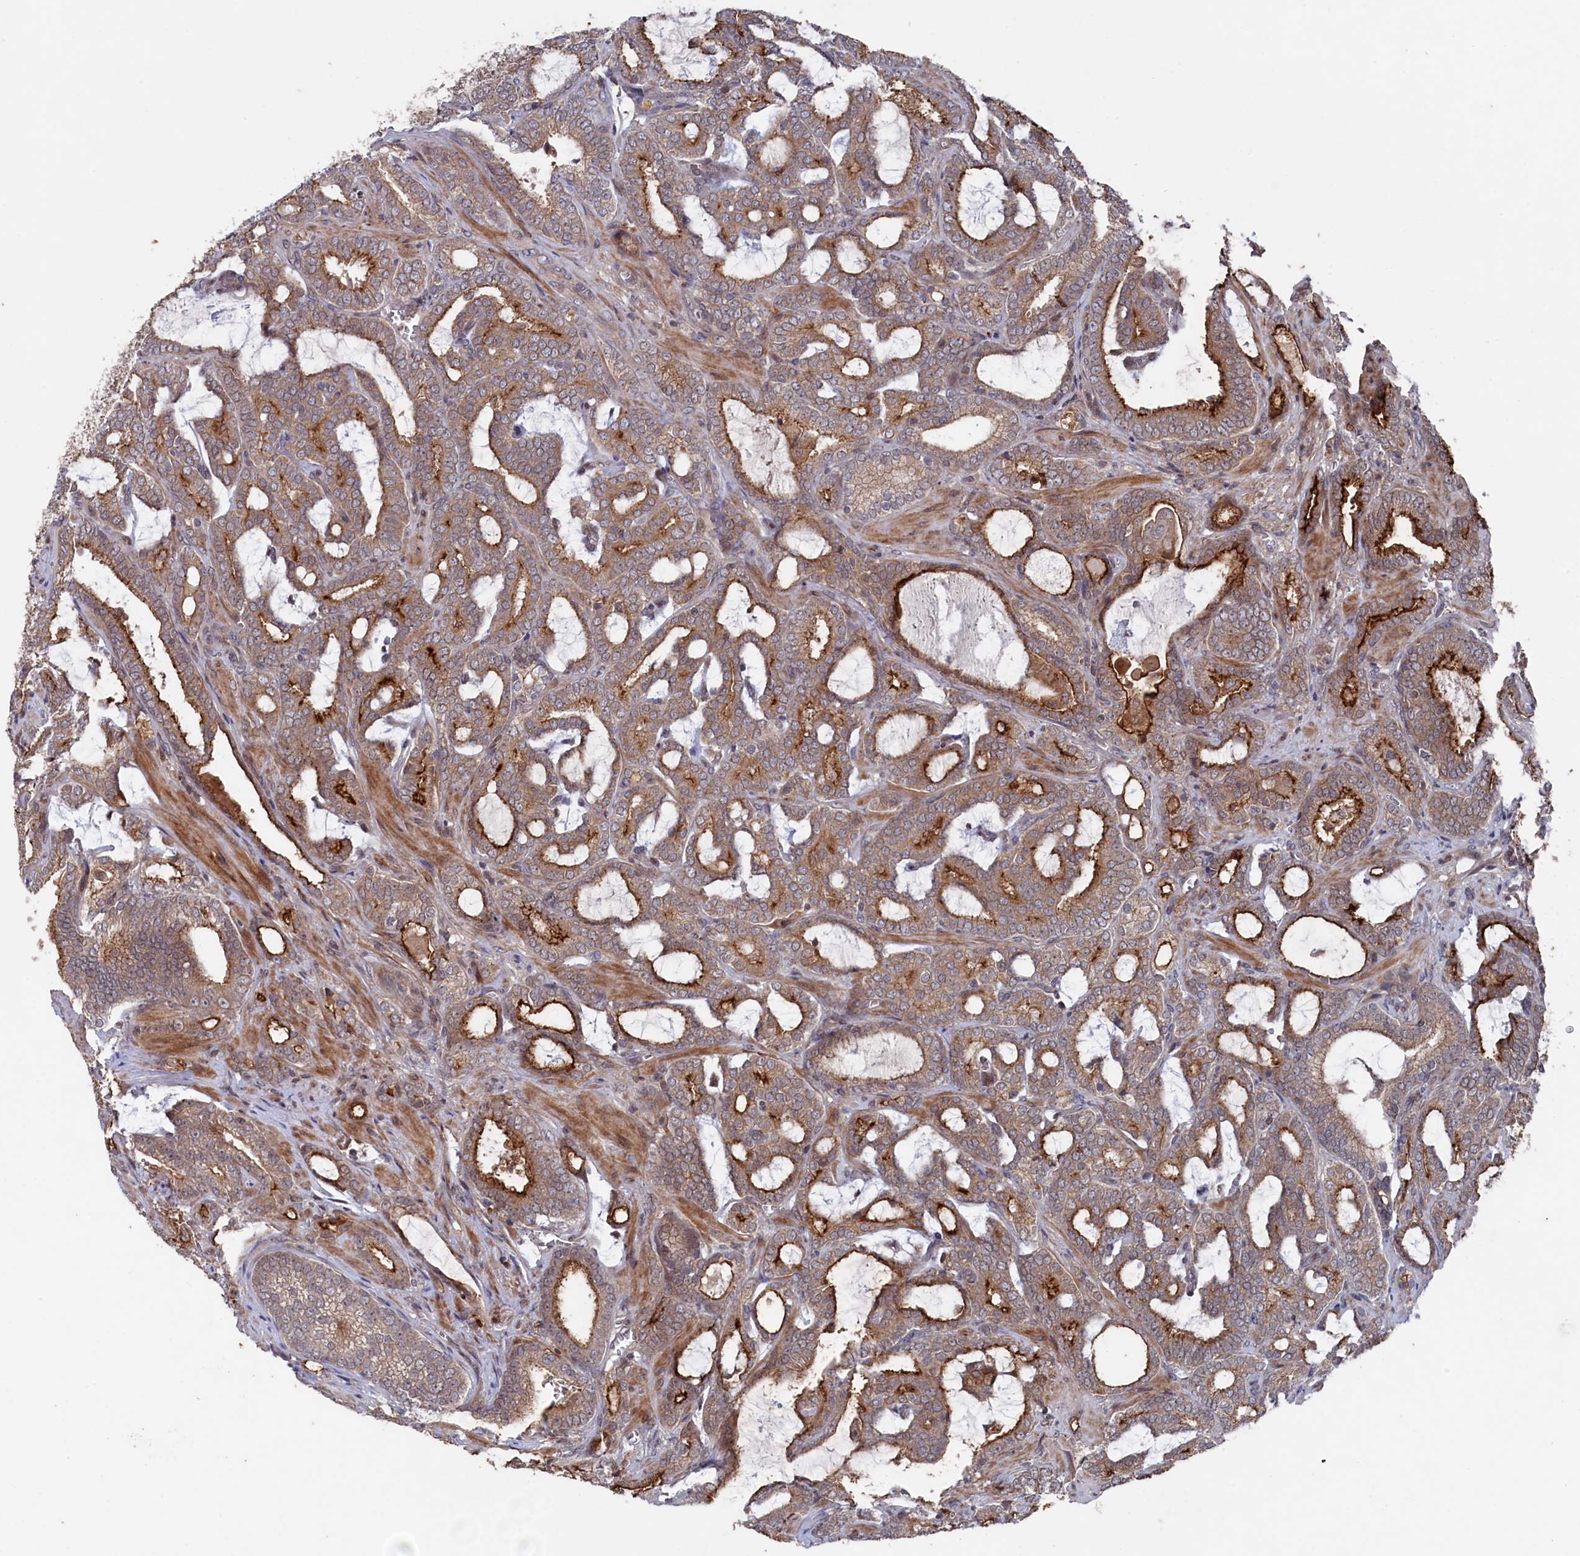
{"staining": {"intensity": "strong", "quantity": ">75%", "location": "cytoplasmic/membranous"}, "tissue": "prostate cancer", "cell_type": "Tumor cells", "image_type": "cancer", "snomed": [{"axis": "morphology", "description": "Adenocarcinoma, High grade"}, {"axis": "topography", "description": "Prostate and seminal vesicle, NOS"}], "caption": "Immunohistochemistry (IHC) micrograph of human prostate cancer stained for a protein (brown), which shows high levels of strong cytoplasmic/membranous positivity in about >75% of tumor cells.", "gene": "TMC5", "patient": {"sex": "male", "age": 67}}